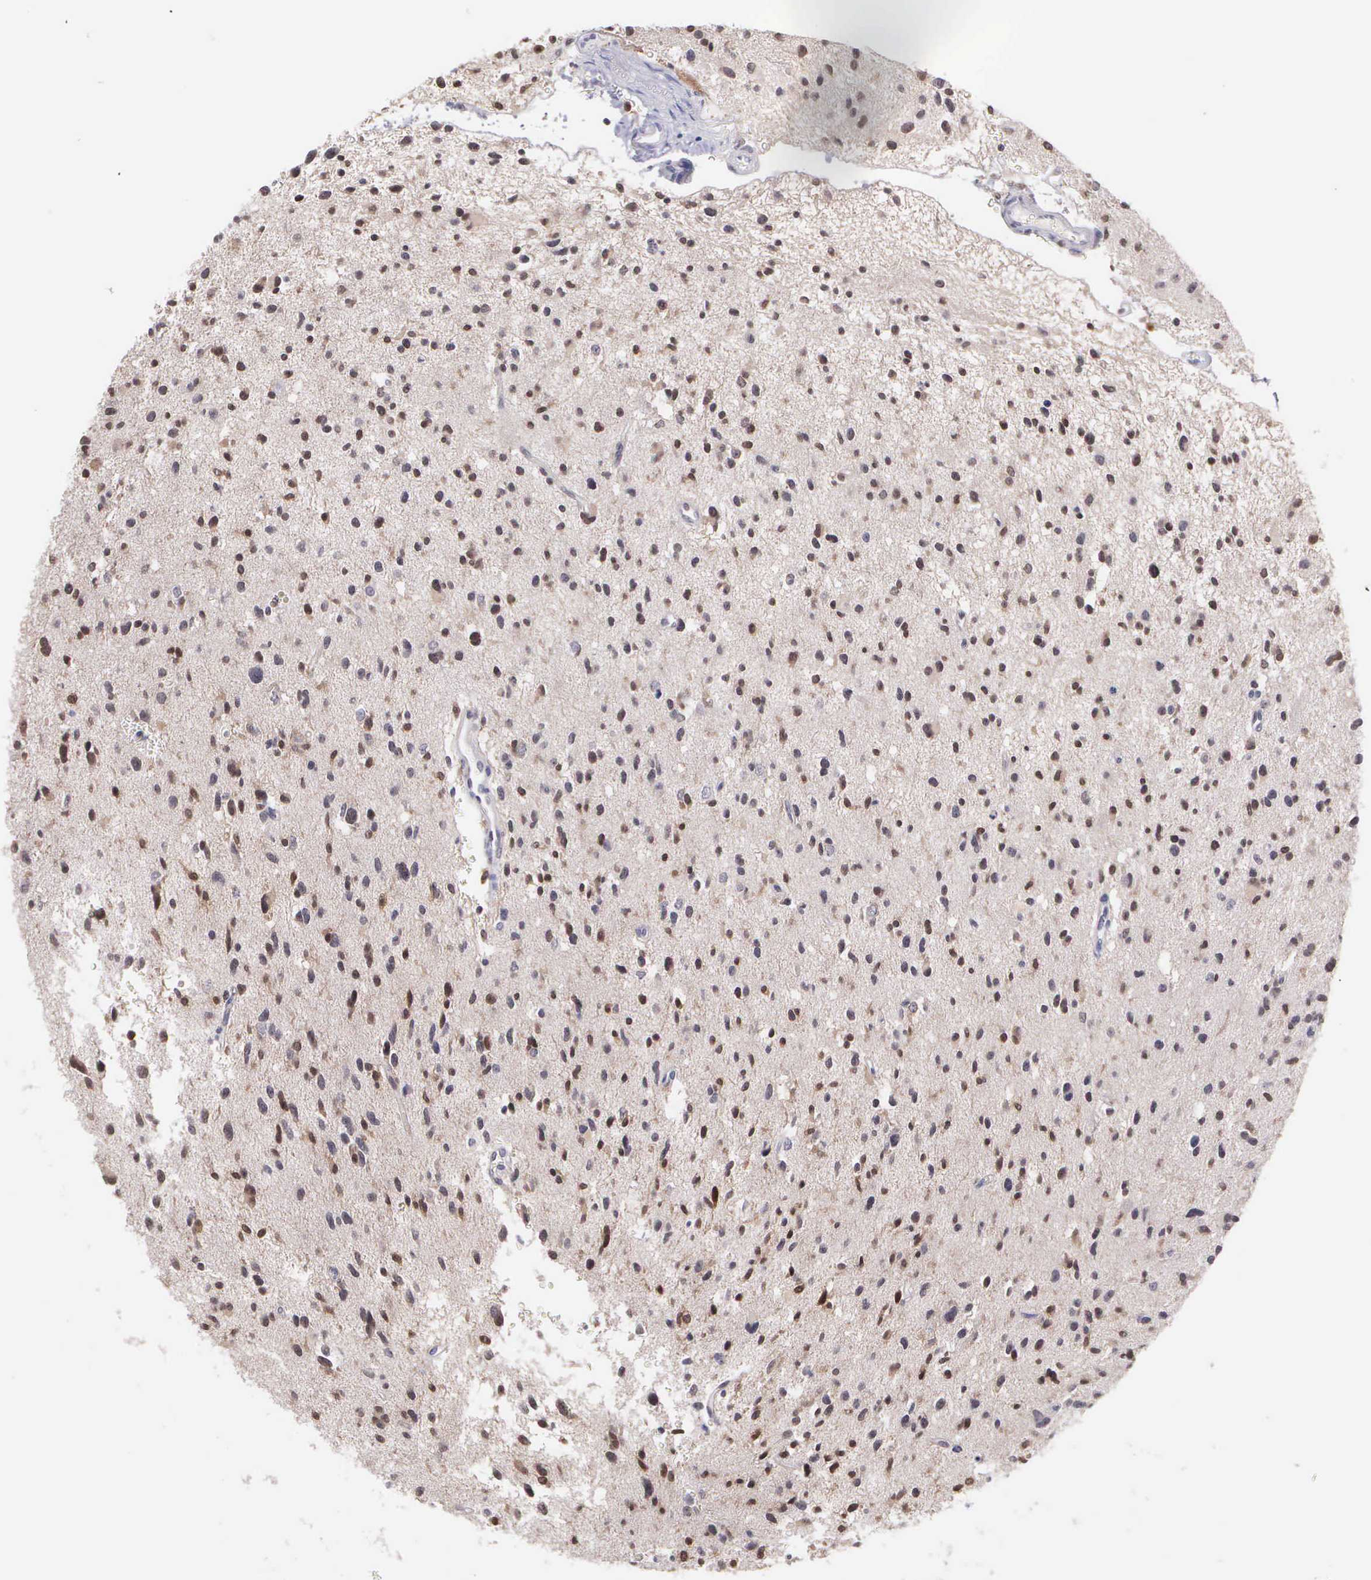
{"staining": {"intensity": "weak", "quantity": "<25%", "location": "nuclear"}, "tissue": "glioma", "cell_type": "Tumor cells", "image_type": "cancer", "snomed": [{"axis": "morphology", "description": "Glioma, malignant, Low grade"}, {"axis": "topography", "description": "Brain"}], "caption": "High power microscopy photomicrograph of an immunohistochemistry photomicrograph of glioma, revealing no significant staining in tumor cells.", "gene": "BID", "patient": {"sex": "female", "age": 46}}